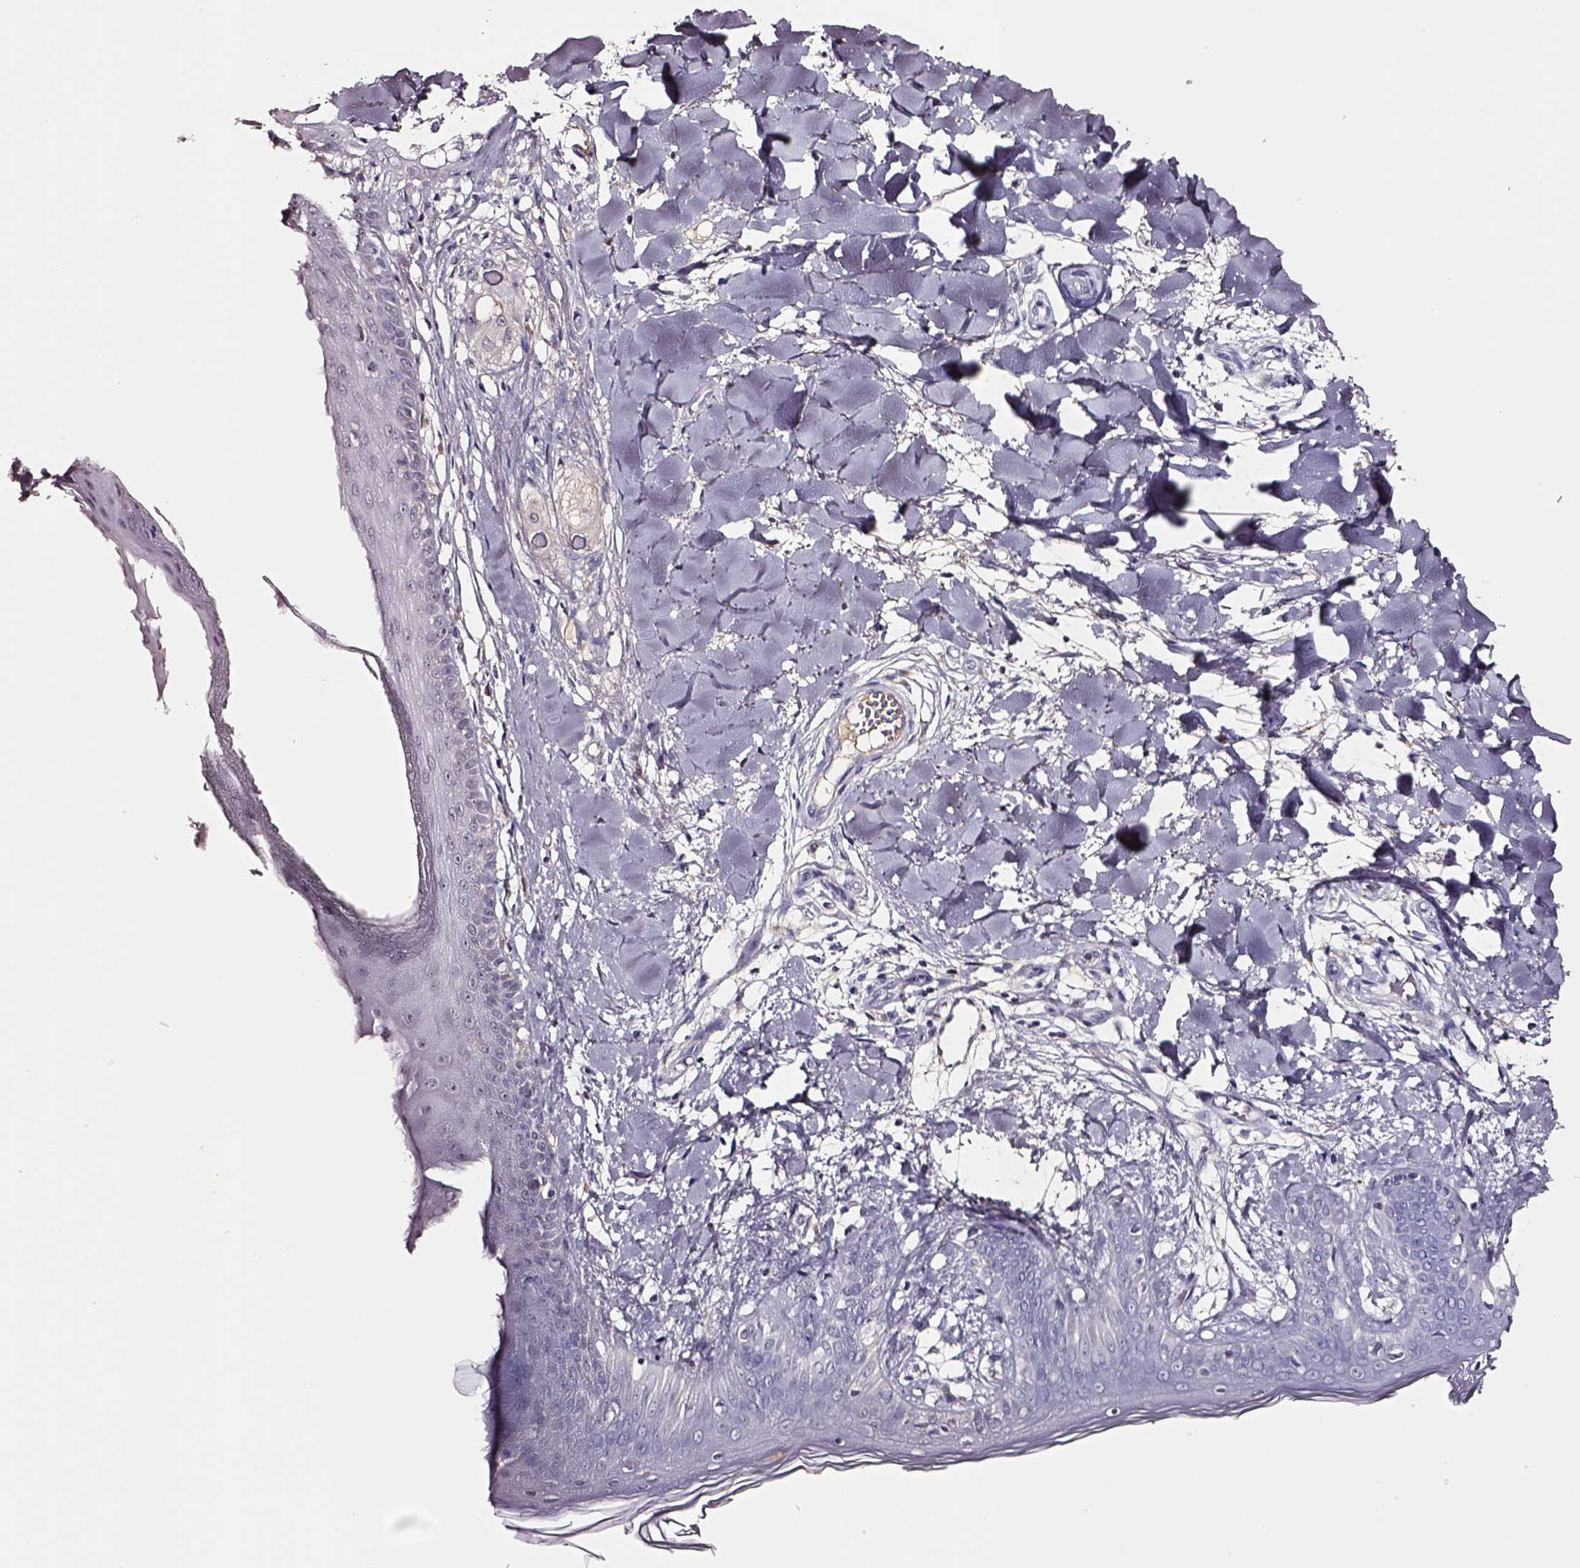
{"staining": {"intensity": "negative", "quantity": "none", "location": "none"}, "tissue": "skin", "cell_type": "Fibroblasts", "image_type": "normal", "snomed": [{"axis": "morphology", "description": "Normal tissue, NOS"}, {"axis": "topography", "description": "Skin"}], "caption": "This is an immunohistochemistry (IHC) image of unremarkable human skin. There is no staining in fibroblasts.", "gene": "SMIM17", "patient": {"sex": "female", "age": 34}}